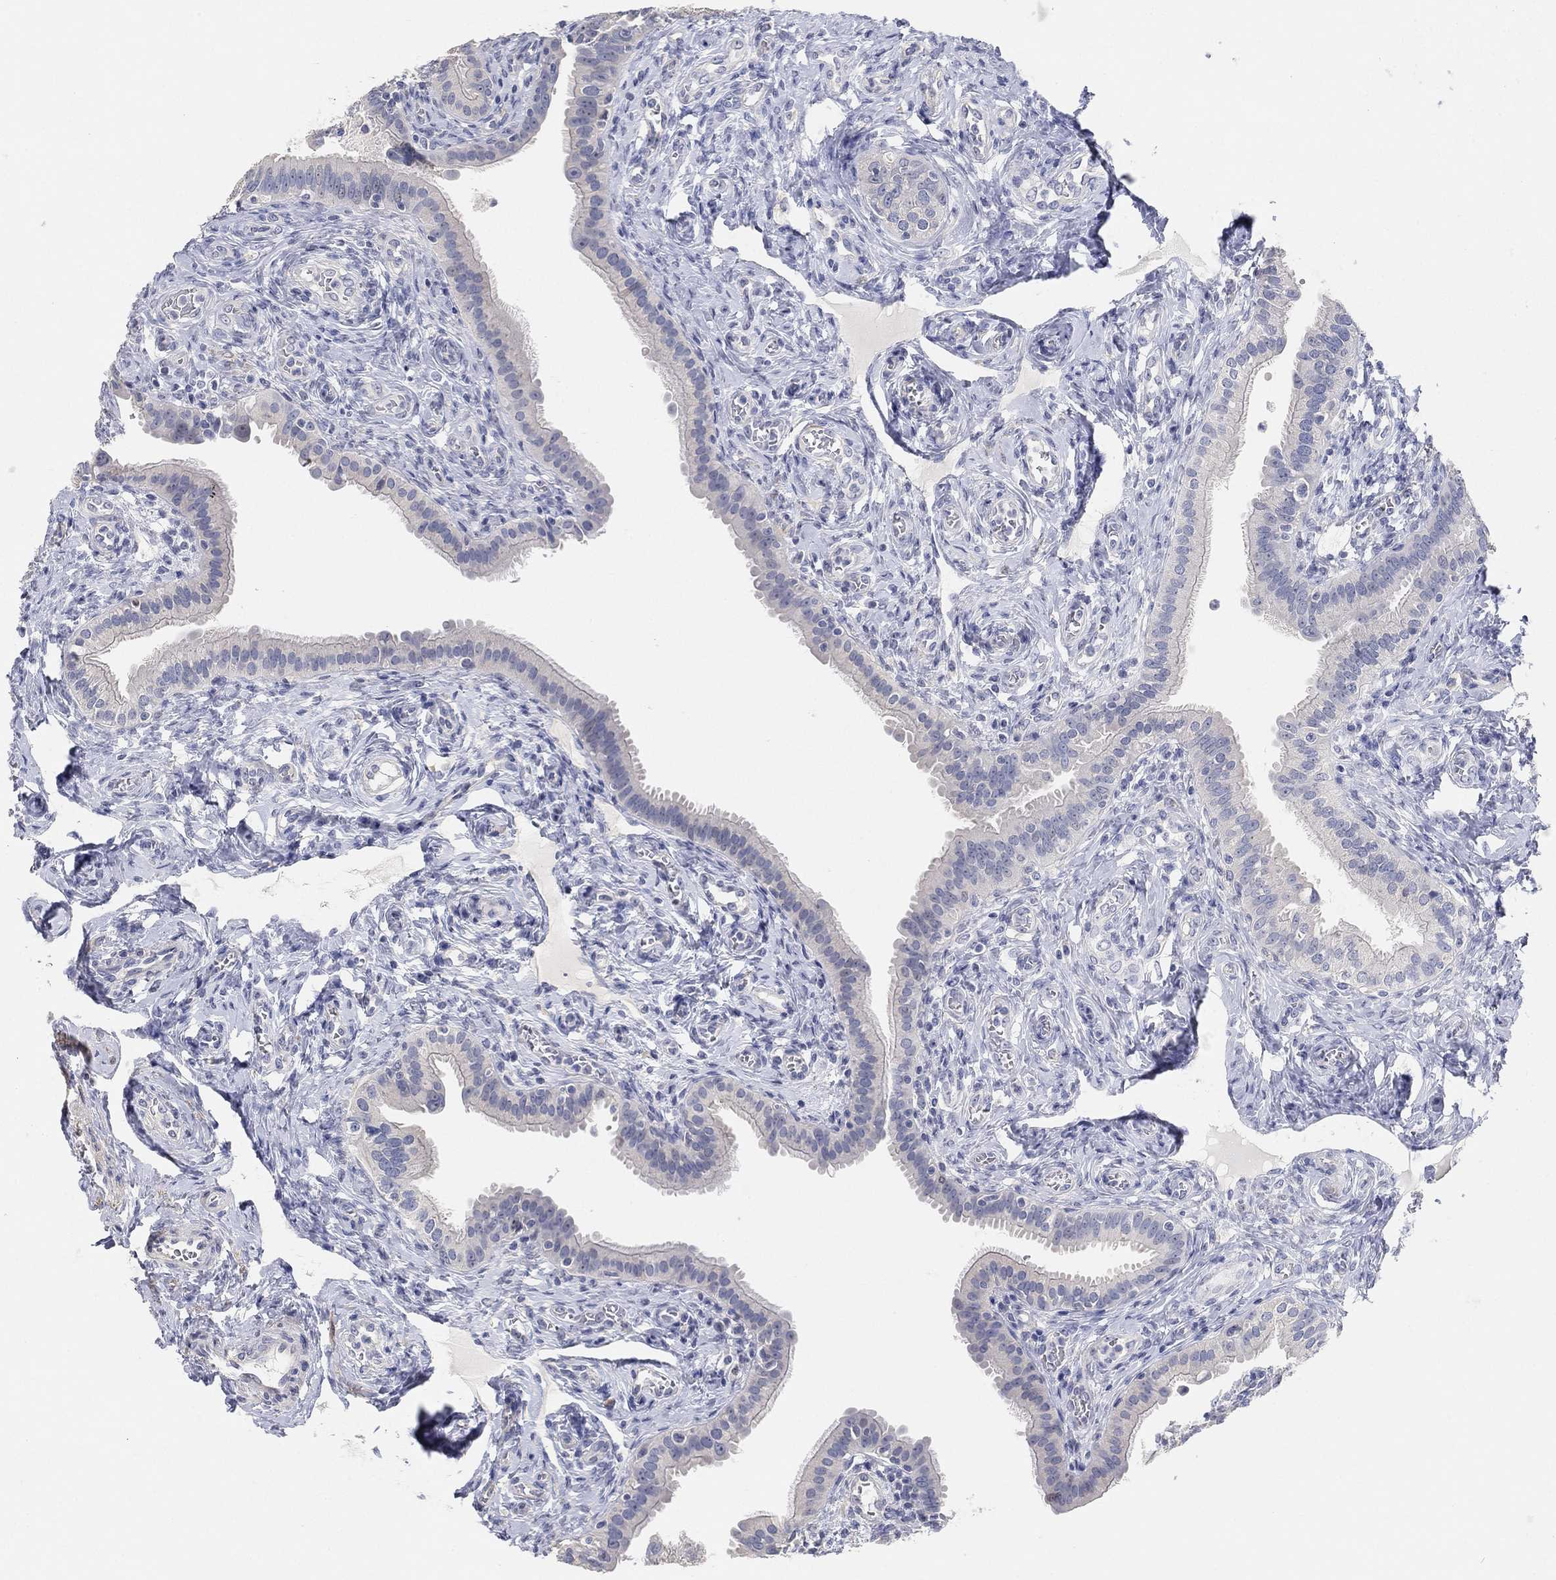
{"staining": {"intensity": "negative", "quantity": "none", "location": "none"}, "tissue": "fallopian tube", "cell_type": "Glandular cells", "image_type": "normal", "snomed": [{"axis": "morphology", "description": "Normal tissue, NOS"}, {"axis": "topography", "description": "Fallopian tube"}], "caption": "Glandular cells show no significant positivity in benign fallopian tube. Nuclei are stained in blue.", "gene": "FAM187B", "patient": {"sex": "female", "age": 41}}